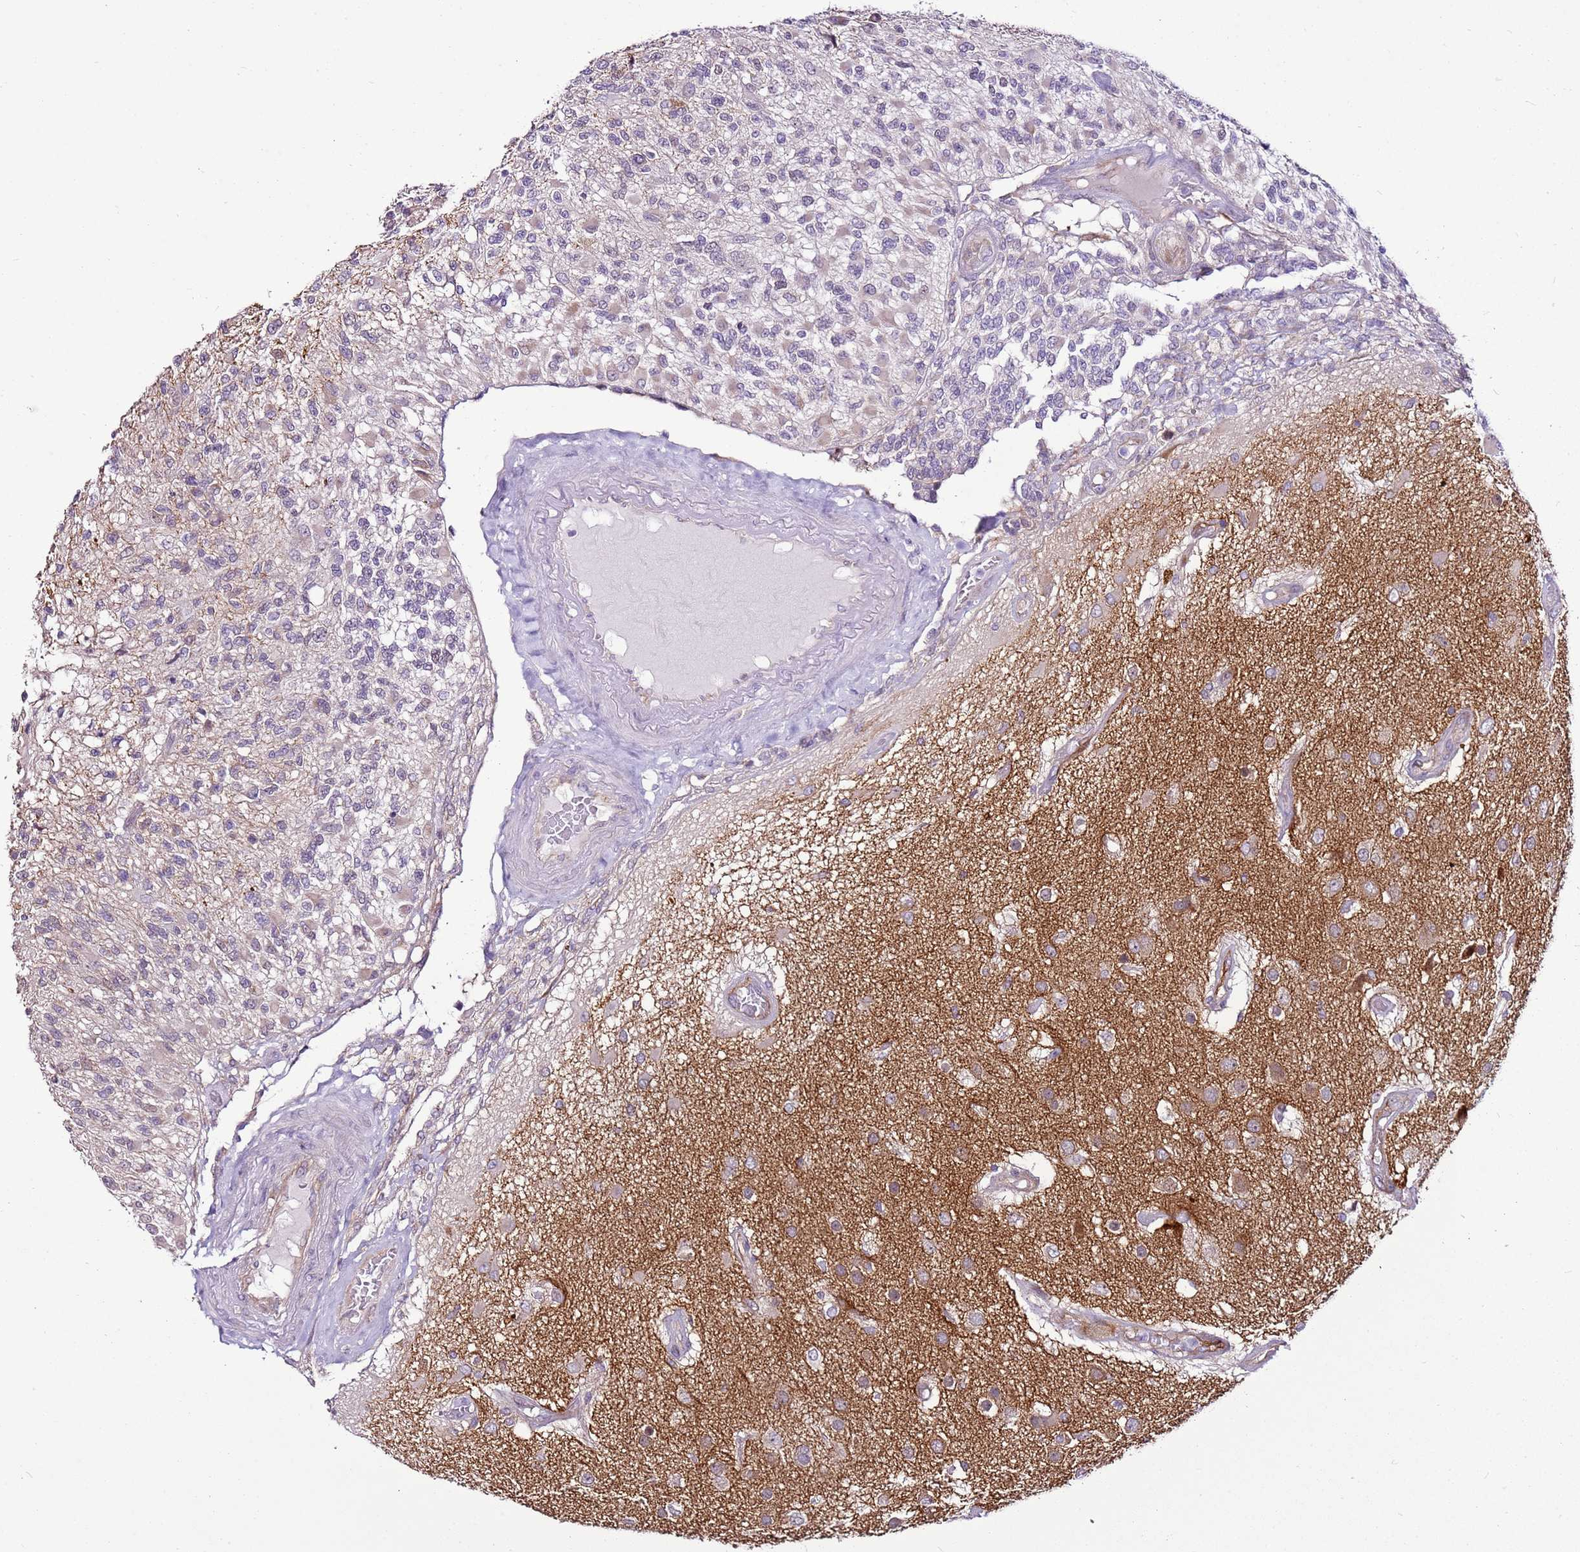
{"staining": {"intensity": "negative", "quantity": "none", "location": "none"}, "tissue": "glioma", "cell_type": "Tumor cells", "image_type": "cancer", "snomed": [{"axis": "morphology", "description": "Glioma, malignant, High grade"}, {"axis": "morphology", "description": "Glioblastoma, NOS"}, {"axis": "topography", "description": "Brain"}], "caption": "A high-resolution image shows immunohistochemistry (IHC) staining of malignant high-grade glioma, which reveals no significant positivity in tumor cells. (DAB (3,3'-diaminobenzidine) immunohistochemistry (IHC) visualized using brightfield microscopy, high magnification).", "gene": "SLC38A5", "patient": {"sex": "male", "age": 60}}